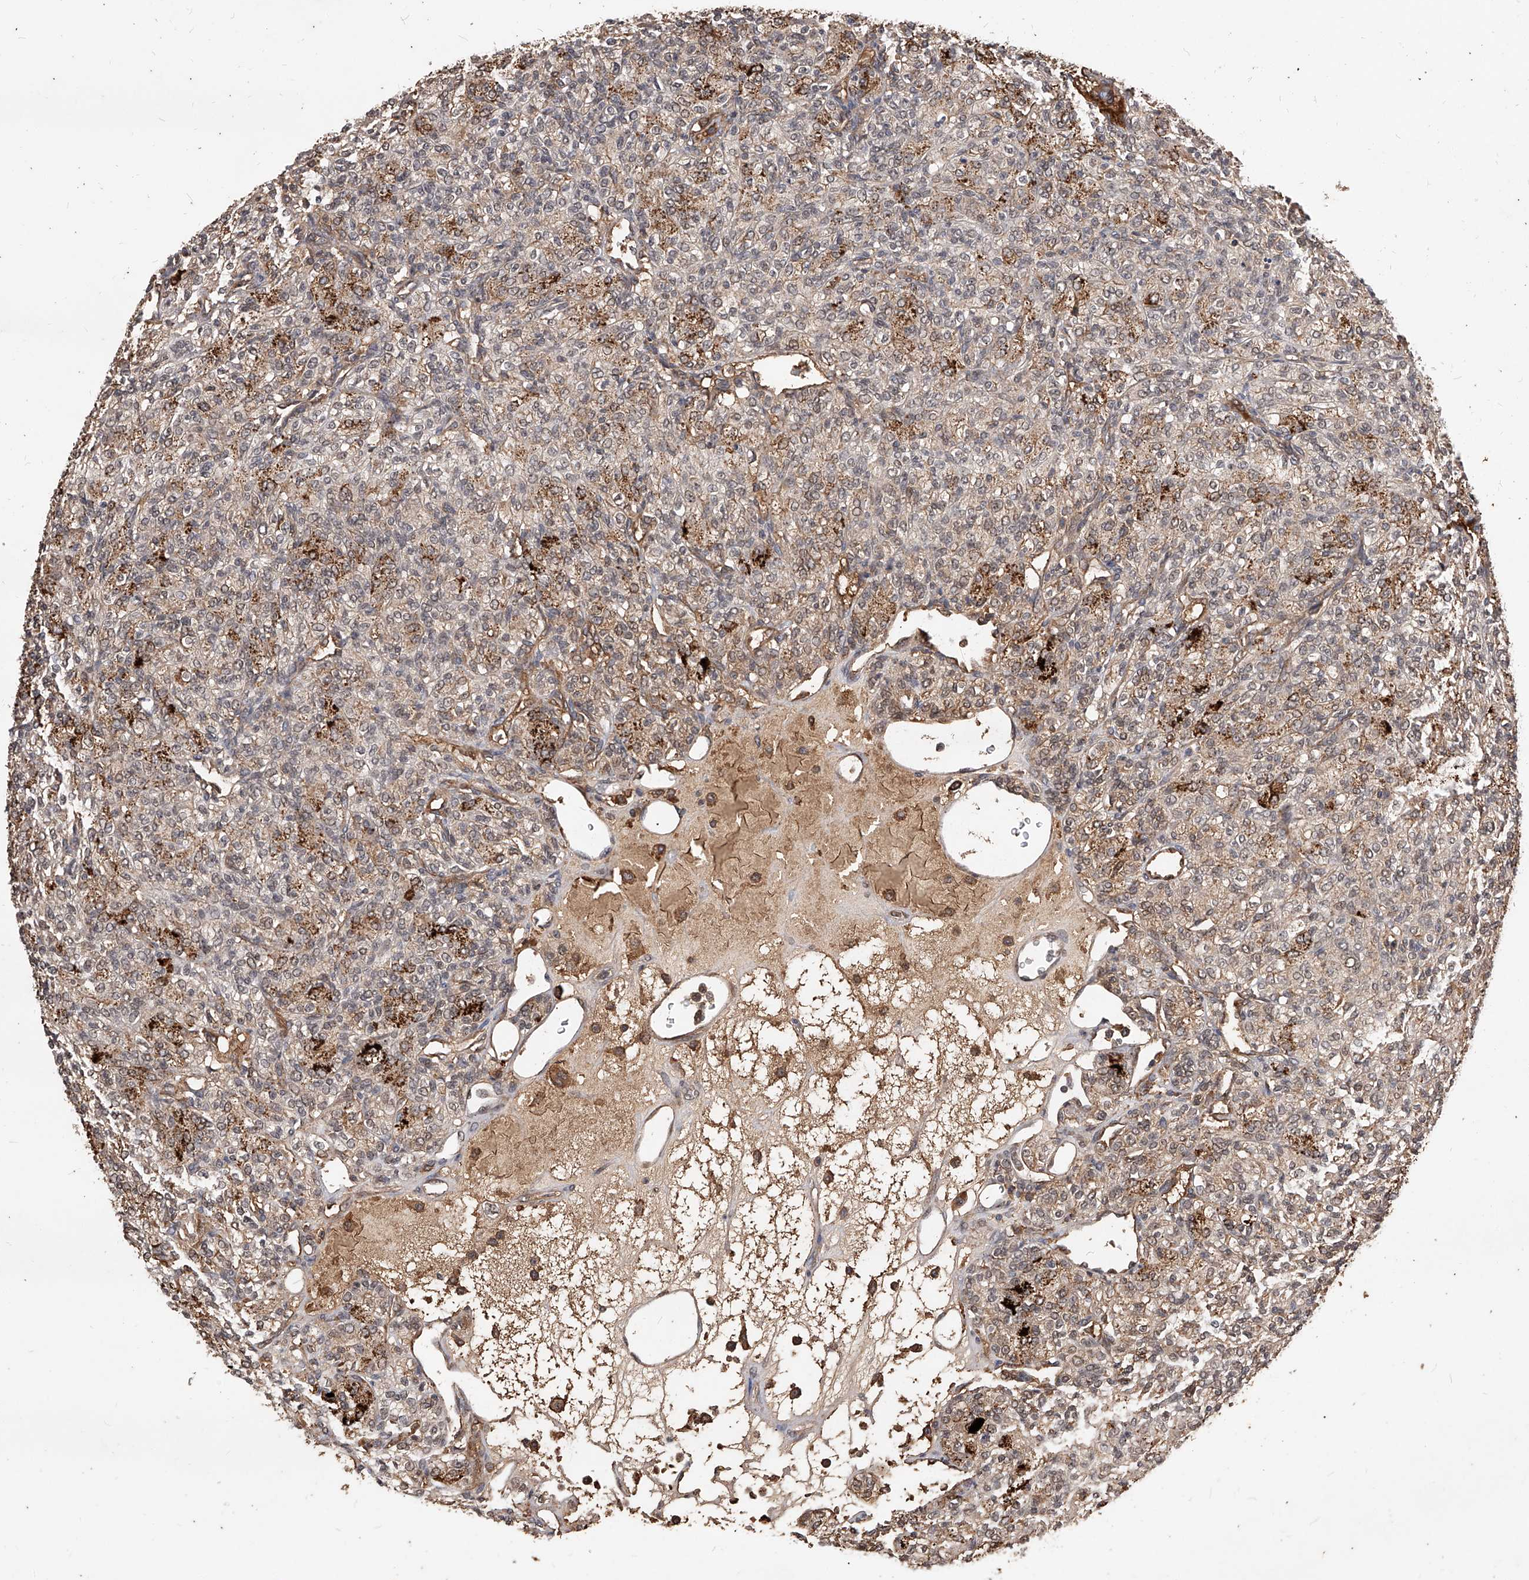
{"staining": {"intensity": "moderate", "quantity": "25%-75%", "location": "cytoplasmic/membranous"}, "tissue": "renal cancer", "cell_type": "Tumor cells", "image_type": "cancer", "snomed": [{"axis": "morphology", "description": "Adenocarcinoma, NOS"}, {"axis": "topography", "description": "Kidney"}], "caption": "Moderate cytoplasmic/membranous expression is identified in about 25%-75% of tumor cells in renal cancer (adenocarcinoma).", "gene": "CFAP410", "patient": {"sex": "male", "age": 77}}